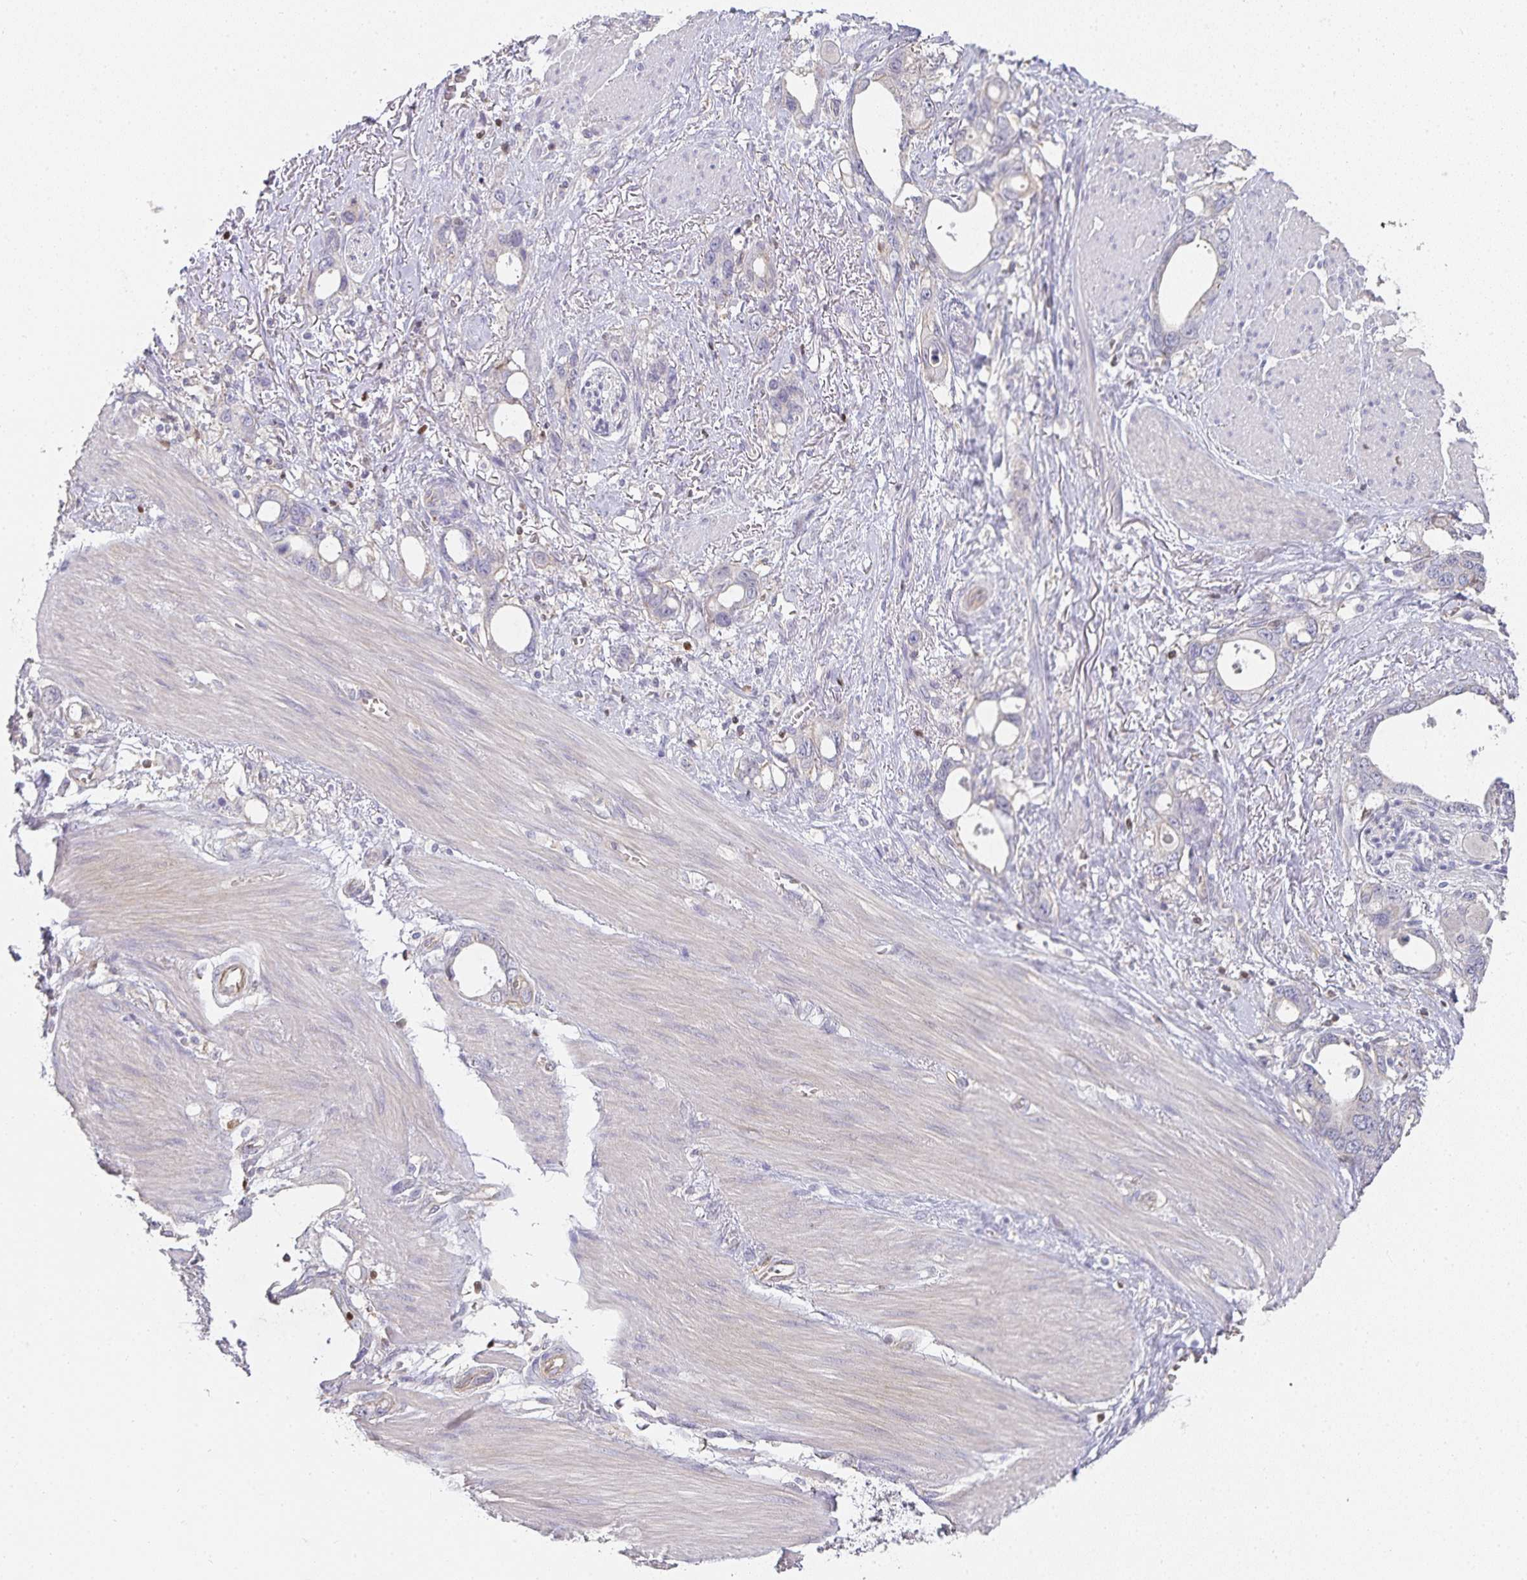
{"staining": {"intensity": "weak", "quantity": "<25%", "location": "cytoplasmic/membranous"}, "tissue": "stomach cancer", "cell_type": "Tumor cells", "image_type": "cancer", "snomed": [{"axis": "morphology", "description": "Adenocarcinoma, NOS"}, {"axis": "topography", "description": "Stomach, upper"}], "caption": "Tumor cells are negative for brown protein staining in stomach cancer. (Brightfield microscopy of DAB immunohistochemistry (IHC) at high magnification).", "gene": "GATA3", "patient": {"sex": "male", "age": 74}}